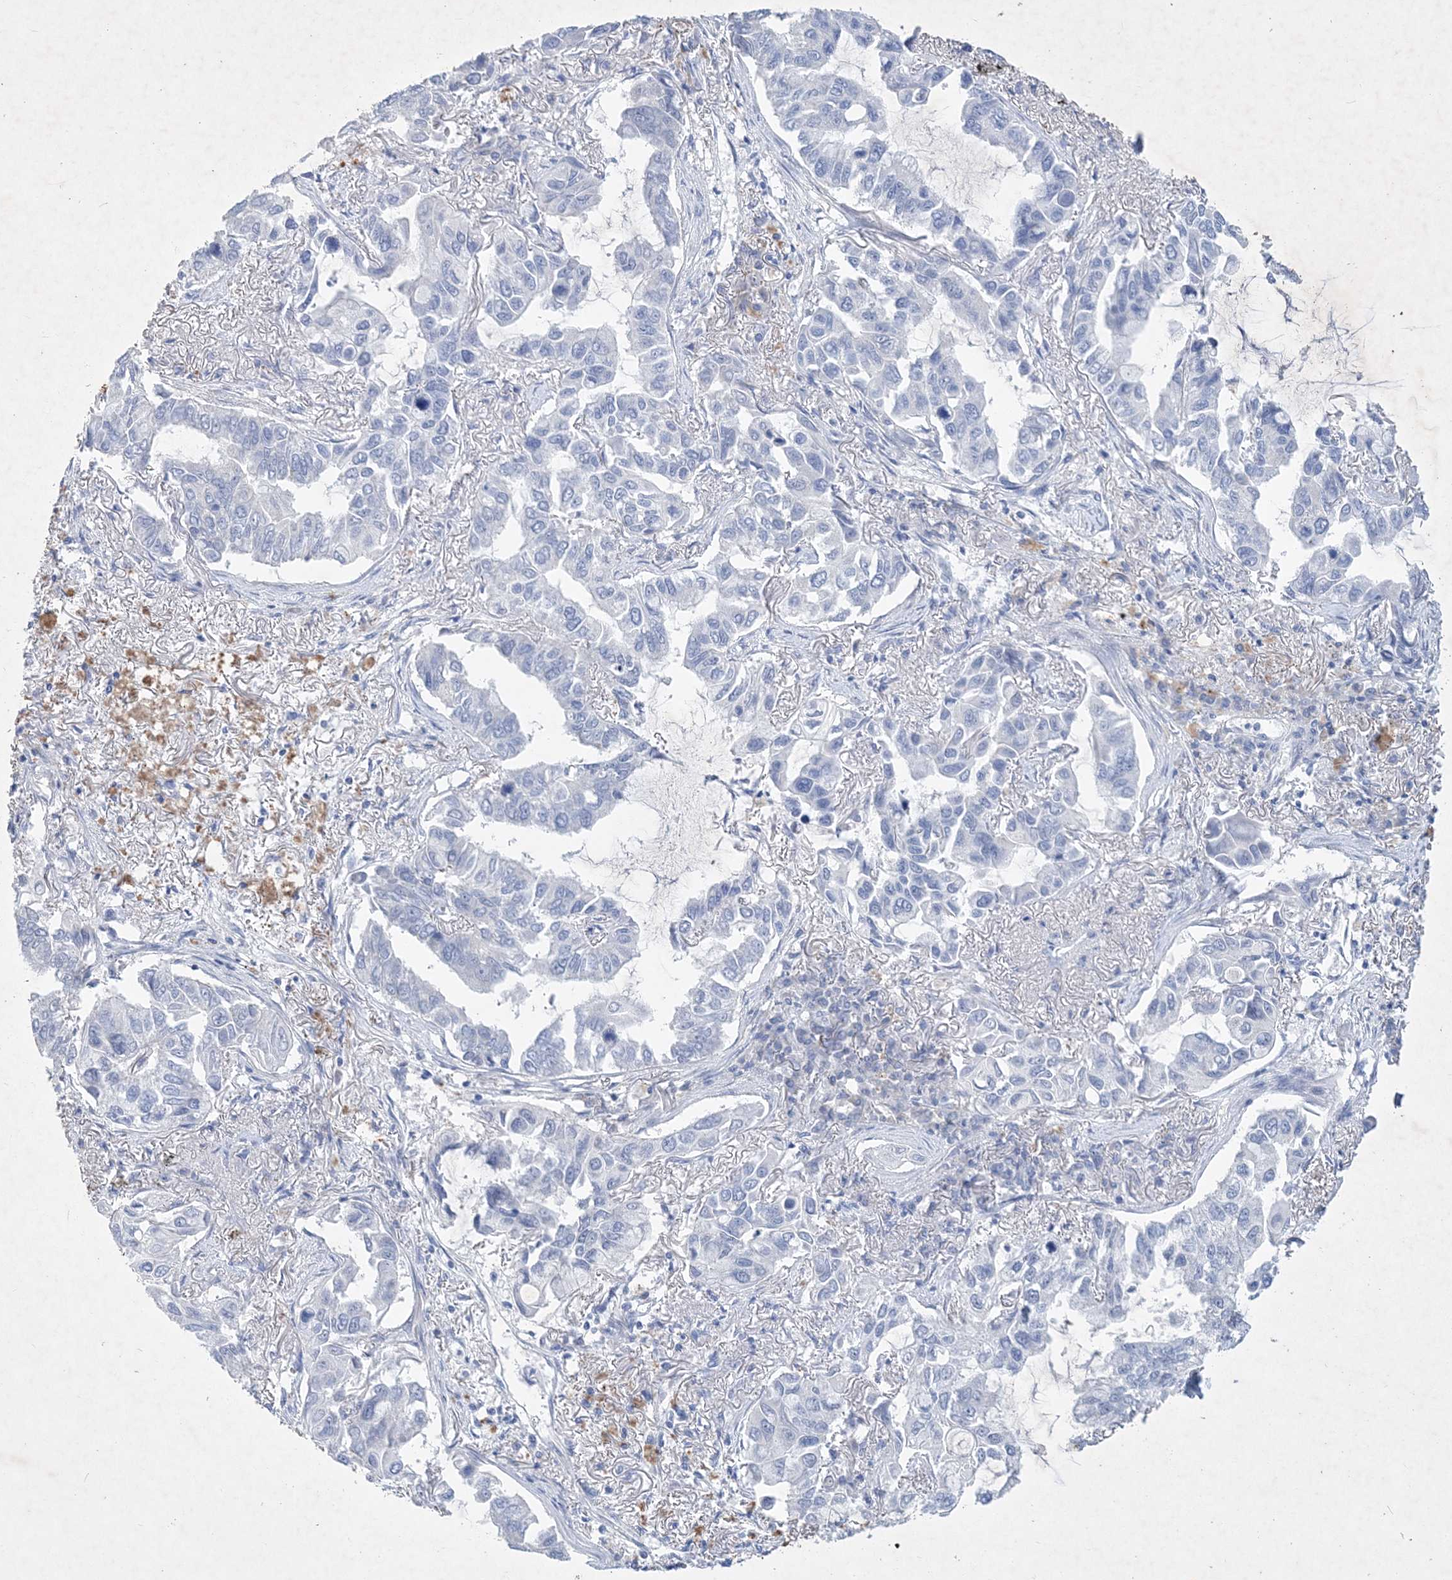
{"staining": {"intensity": "negative", "quantity": "none", "location": "none"}, "tissue": "lung cancer", "cell_type": "Tumor cells", "image_type": "cancer", "snomed": [{"axis": "morphology", "description": "Adenocarcinoma, NOS"}, {"axis": "topography", "description": "Lung"}], "caption": "The immunohistochemistry (IHC) micrograph has no significant staining in tumor cells of lung cancer tissue. Brightfield microscopy of immunohistochemistry (IHC) stained with DAB (3,3'-diaminobenzidine) (brown) and hematoxylin (blue), captured at high magnification.", "gene": "COPS8", "patient": {"sex": "male", "age": 64}}